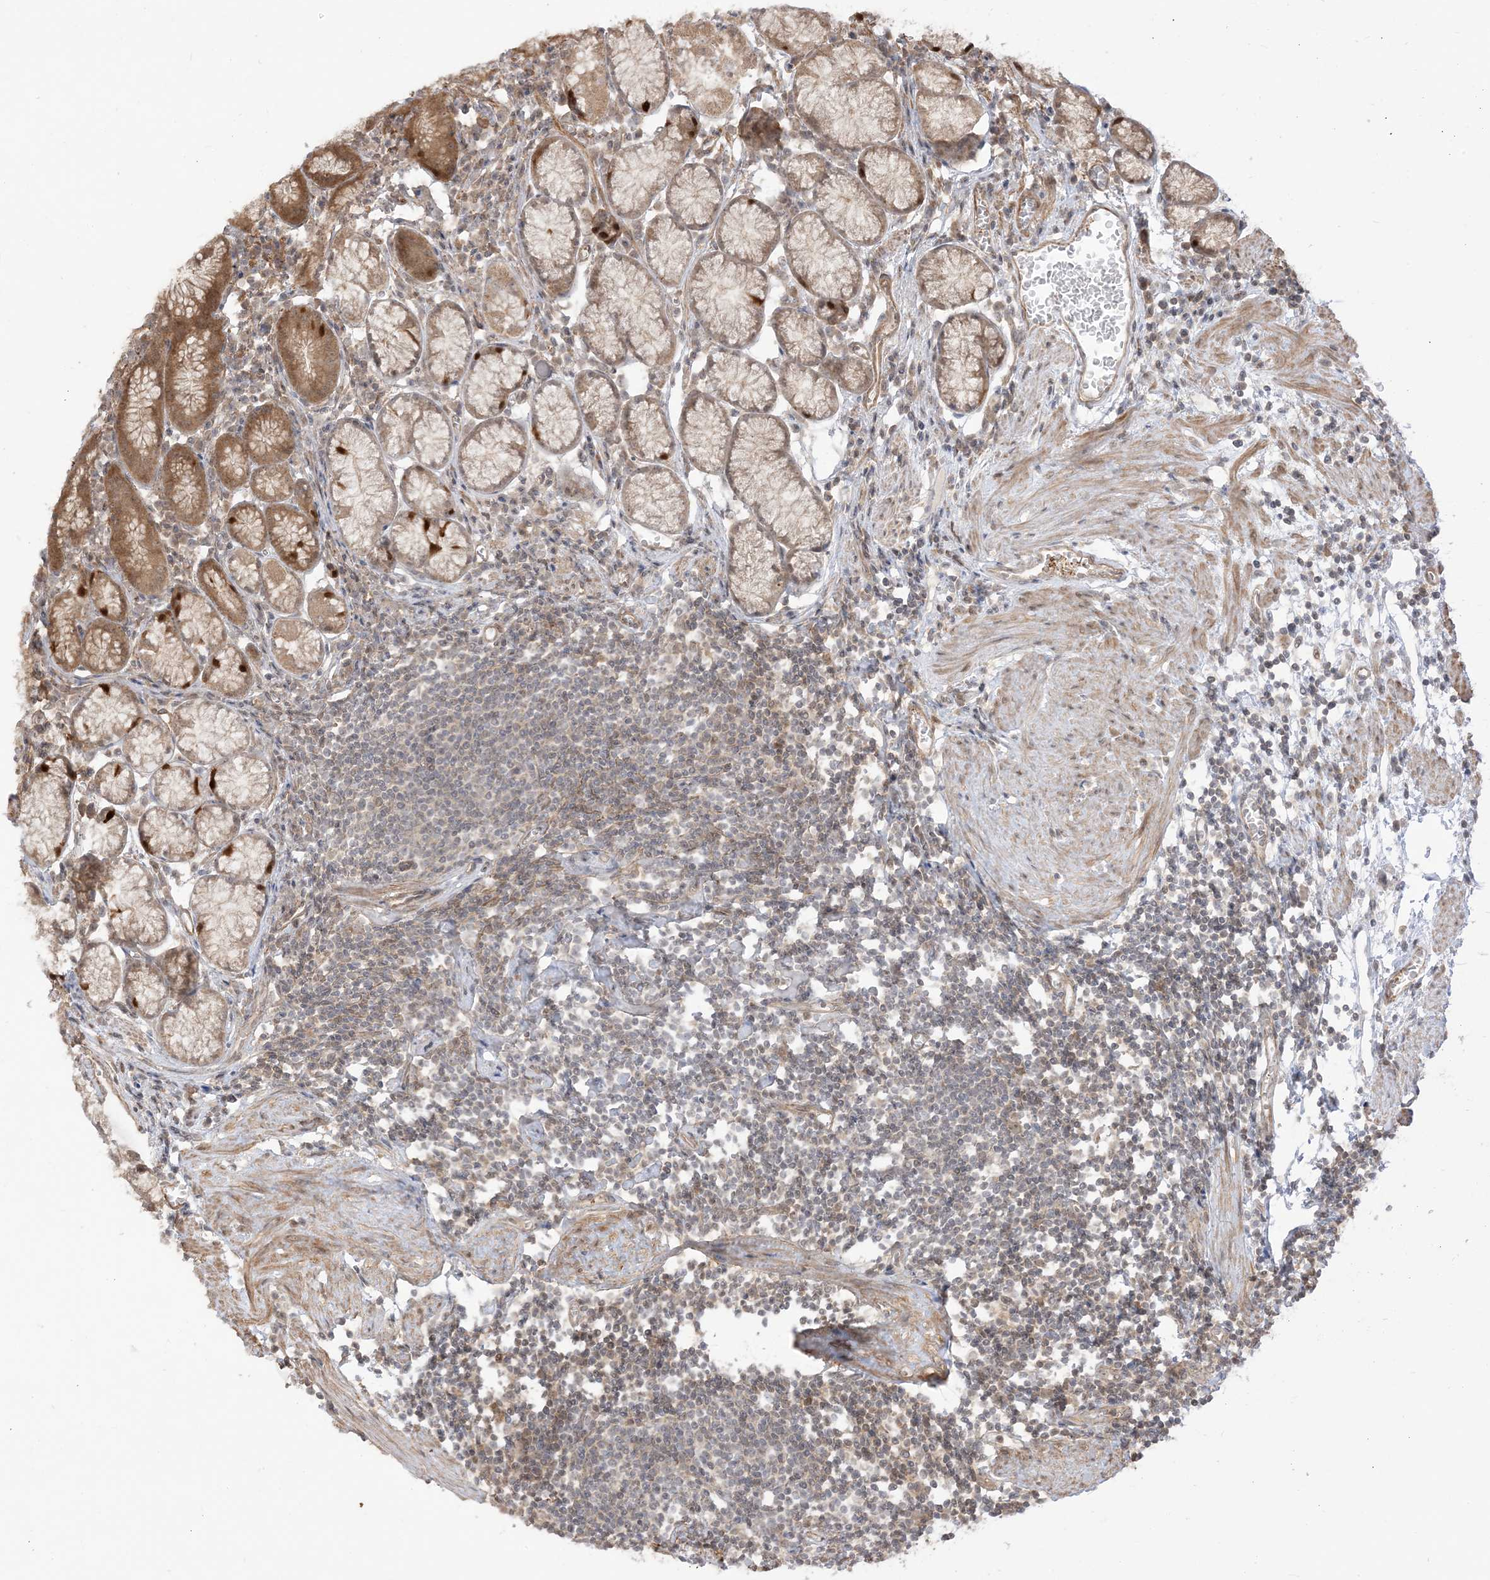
{"staining": {"intensity": "moderate", "quantity": "25%-75%", "location": "cytoplasmic/membranous"}, "tissue": "stomach", "cell_type": "Glandular cells", "image_type": "normal", "snomed": [{"axis": "morphology", "description": "Normal tissue, NOS"}, {"axis": "topography", "description": "Stomach"}], "caption": "Immunohistochemical staining of benign human stomach exhibits 25%-75% levels of moderate cytoplasmic/membranous protein staining in about 25%-75% of glandular cells.", "gene": "TBCC", "patient": {"sex": "male", "age": 55}}